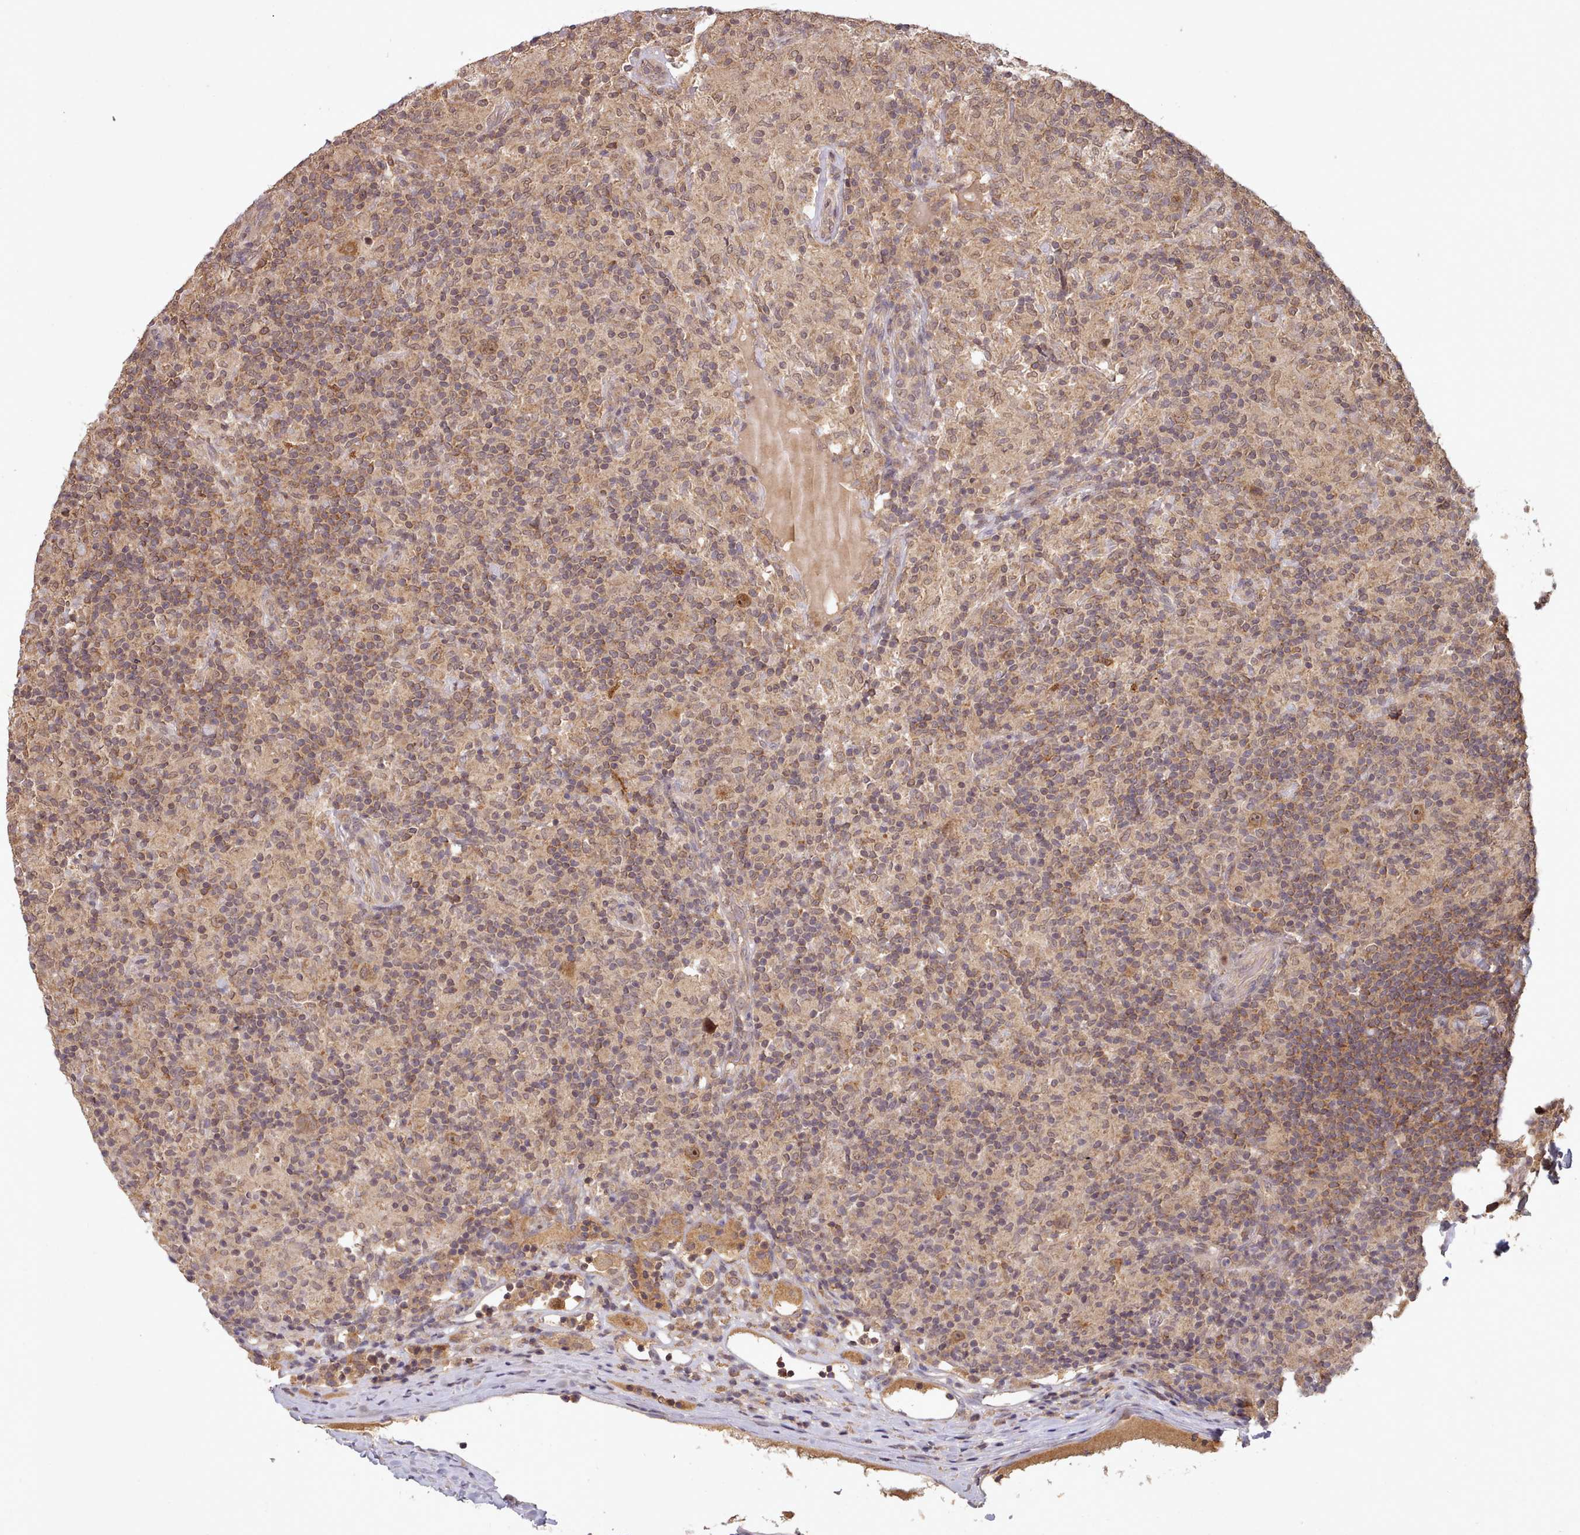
{"staining": {"intensity": "moderate", "quantity": ">75%", "location": "cytoplasmic/membranous,nuclear"}, "tissue": "lymphoma", "cell_type": "Tumor cells", "image_type": "cancer", "snomed": [{"axis": "morphology", "description": "Hodgkin's disease, NOS"}, {"axis": "topography", "description": "Lymph node"}], "caption": "Moderate cytoplasmic/membranous and nuclear positivity is seen in about >75% of tumor cells in lymphoma.", "gene": "PIP4P1", "patient": {"sex": "male", "age": 70}}